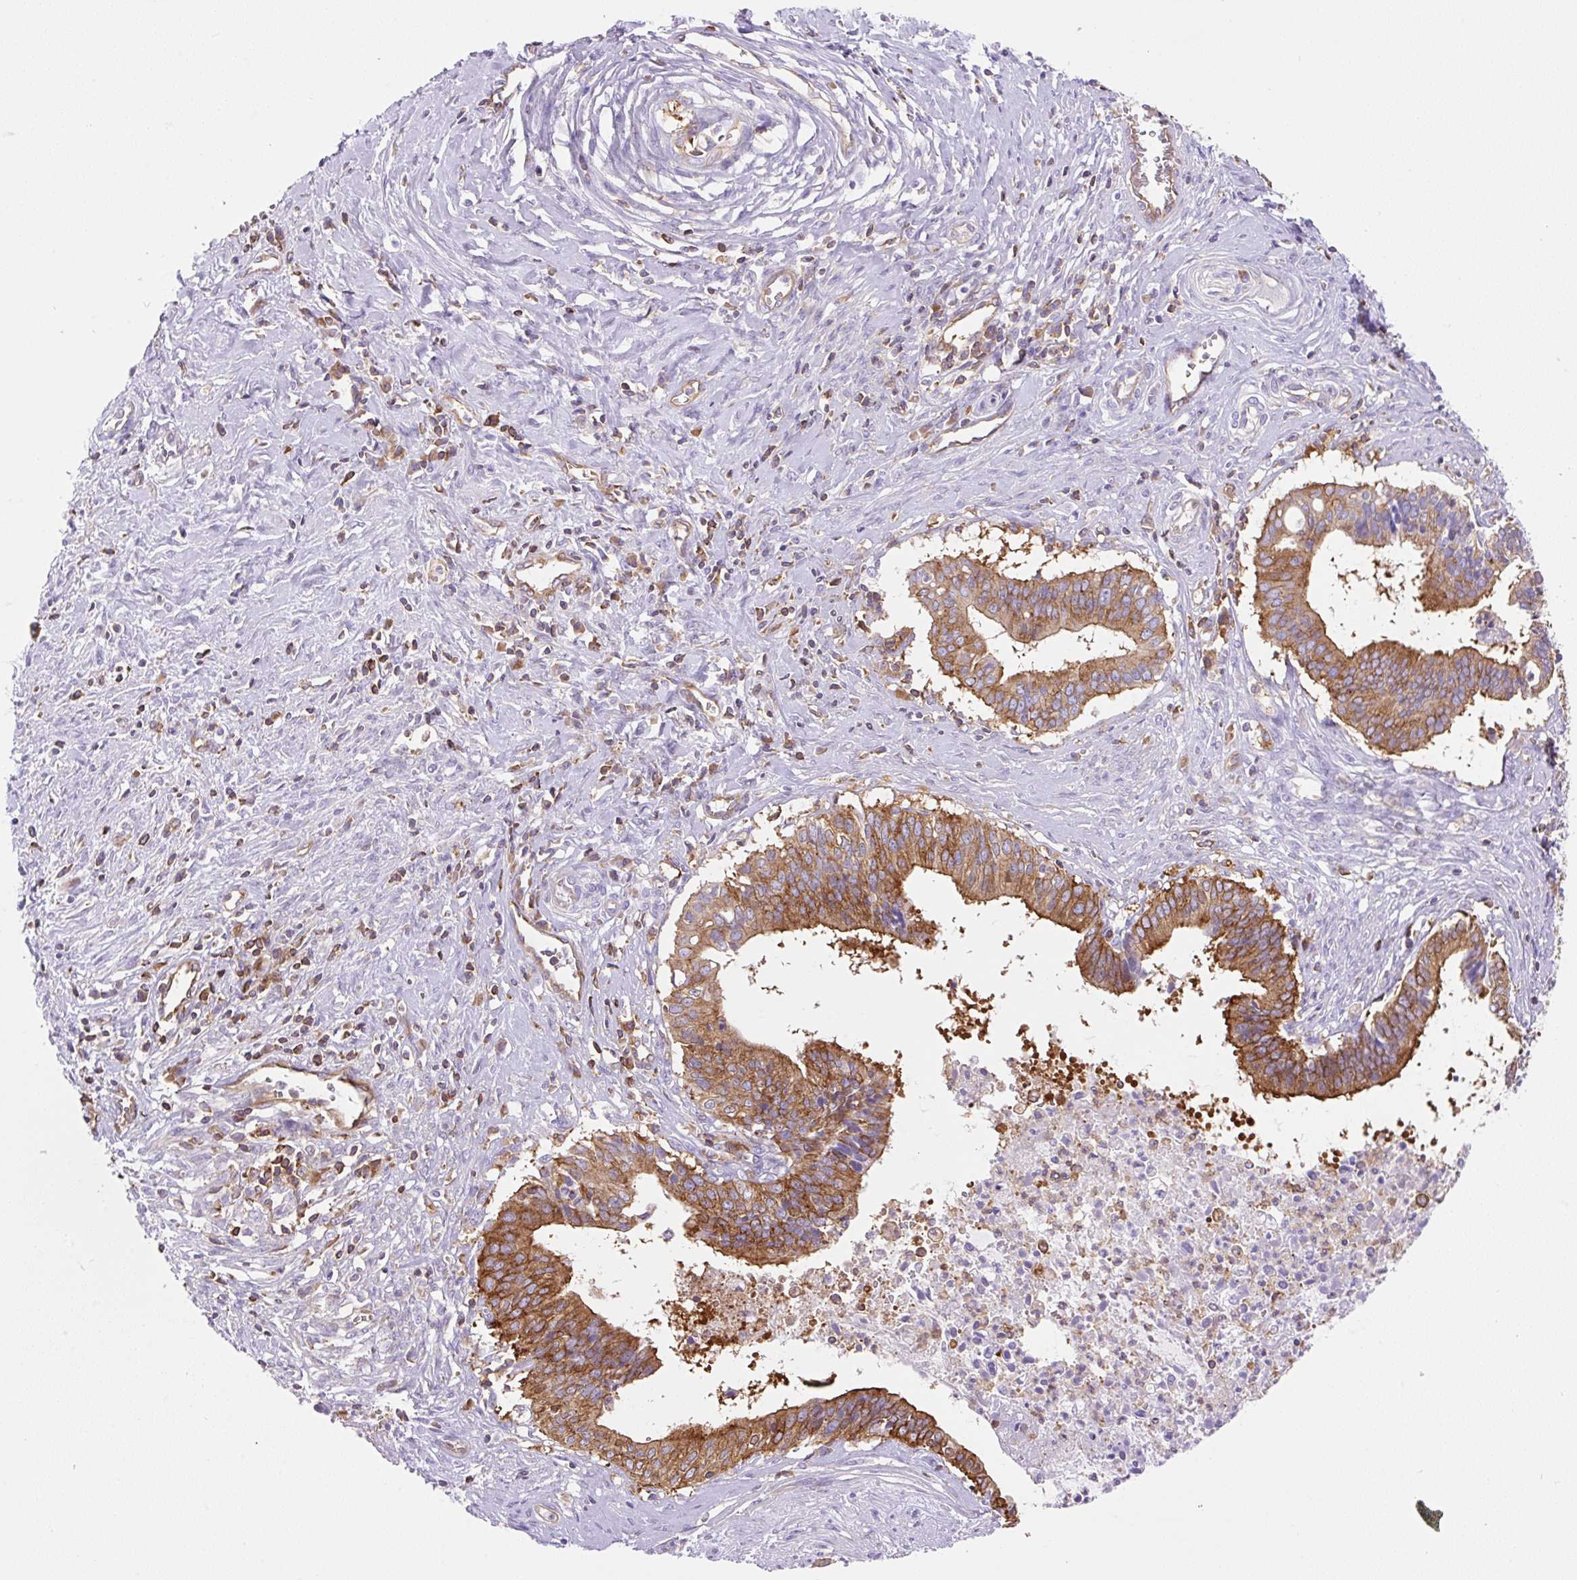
{"staining": {"intensity": "strong", "quantity": ">75%", "location": "cytoplasmic/membranous"}, "tissue": "cervical cancer", "cell_type": "Tumor cells", "image_type": "cancer", "snomed": [{"axis": "morphology", "description": "Adenocarcinoma, NOS"}, {"axis": "topography", "description": "Cervix"}], "caption": "An immunohistochemistry image of tumor tissue is shown. Protein staining in brown highlights strong cytoplasmic/membranous positivity in cervical cancer within tumor cells. (Brightfield microscopy of DAB IHC at high magnification).", "gene": "DNM2", "patient": {"sex": "female", "age": 44}}